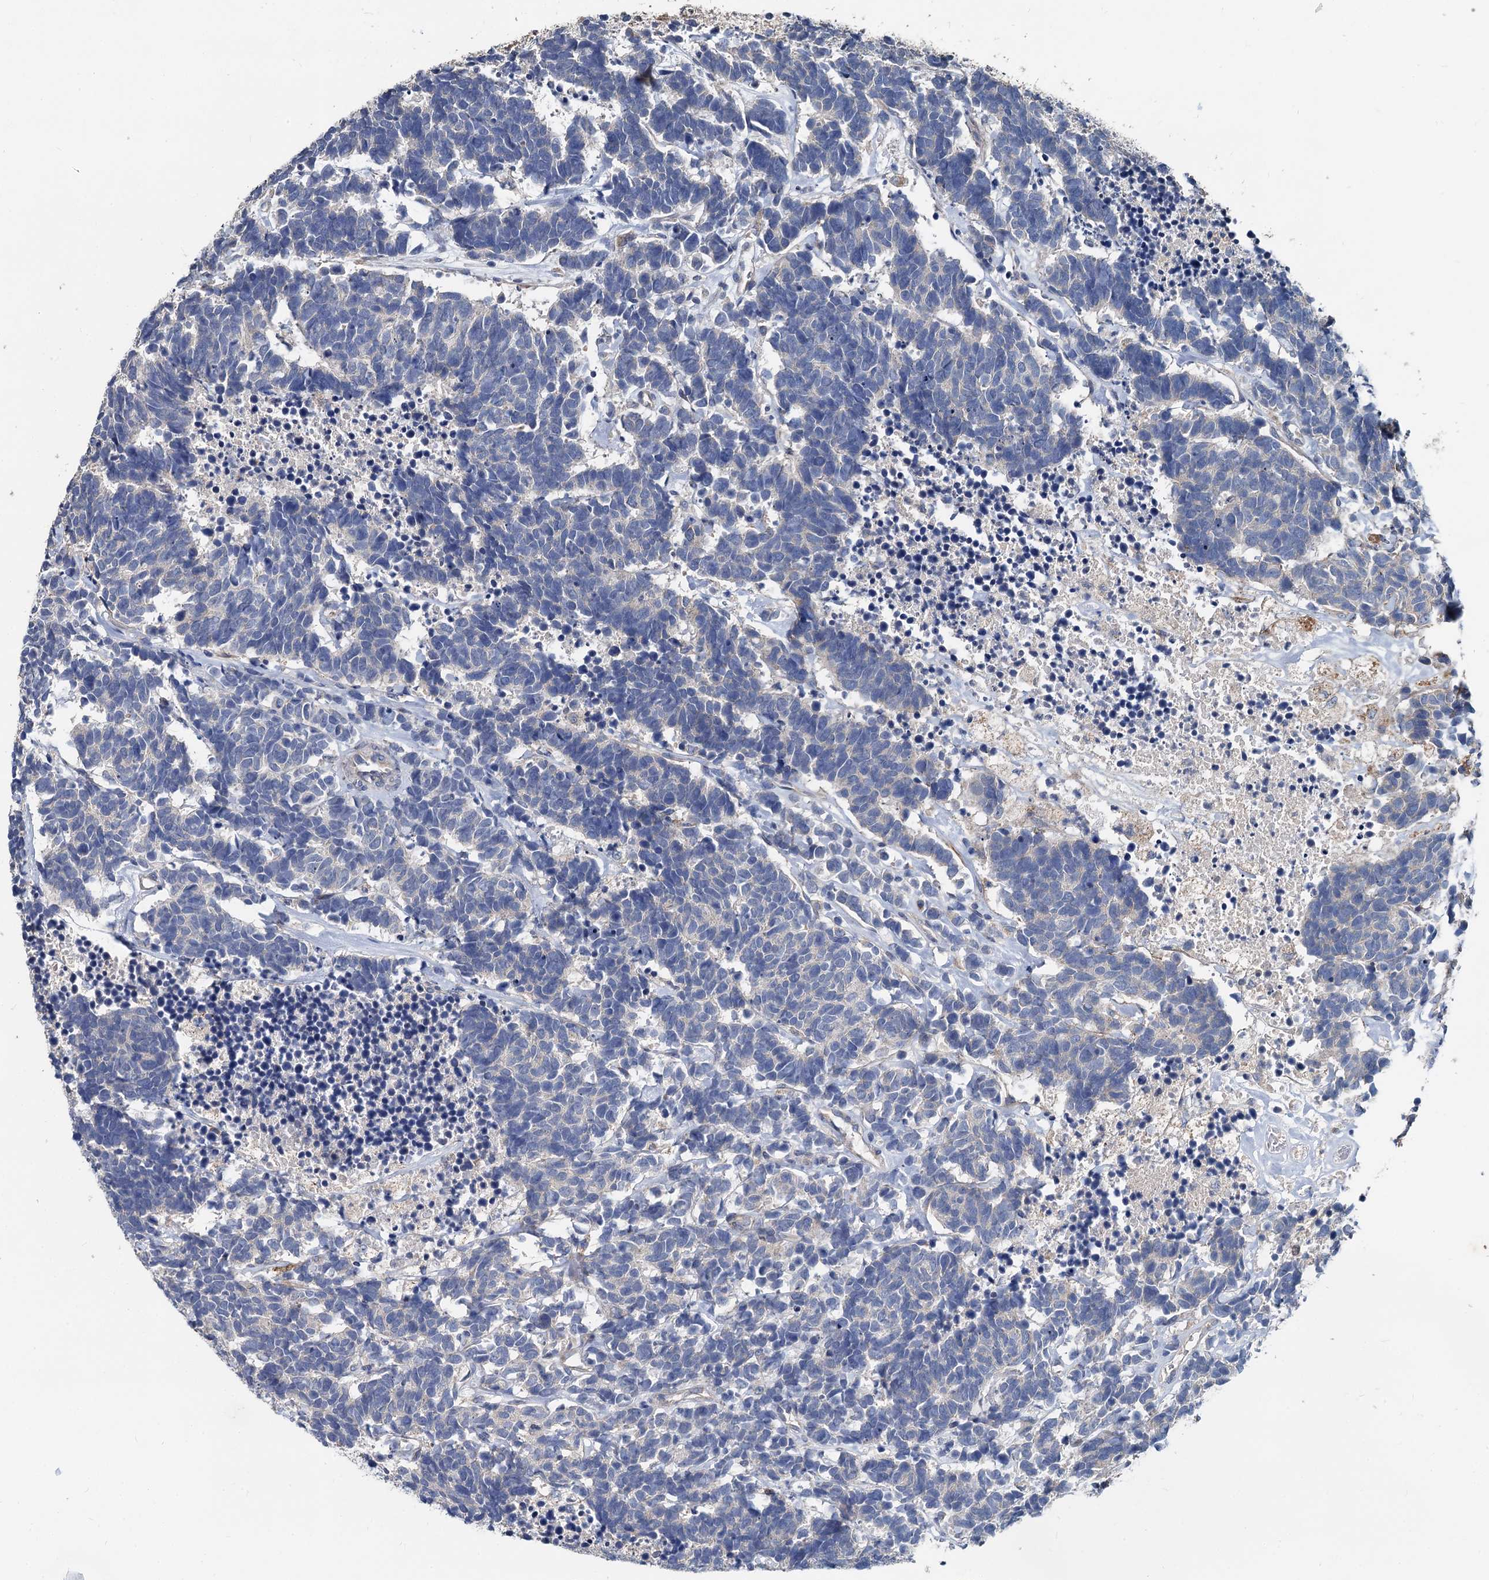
{"staining": {"intensity": "negative", "quantity": "none", "location": "none"}, "tissue": "carcinoid", "cell_type": "Tumor cells", "image_type": "cancer", "snomed": [{"axis": "morphology", "description": "Carcinoma, NOS"}, {"axis": "morphology", "description": "Carcinoid, malignant, NOS"}, {"axis": "topography", "description": "Urinary bladder"}], "caption": "Micrograph shows no significant protein expression in tumor cells of carcinoid.", "gene": "SPRYD3", "patient": {"sex": "male", "age": 57}}